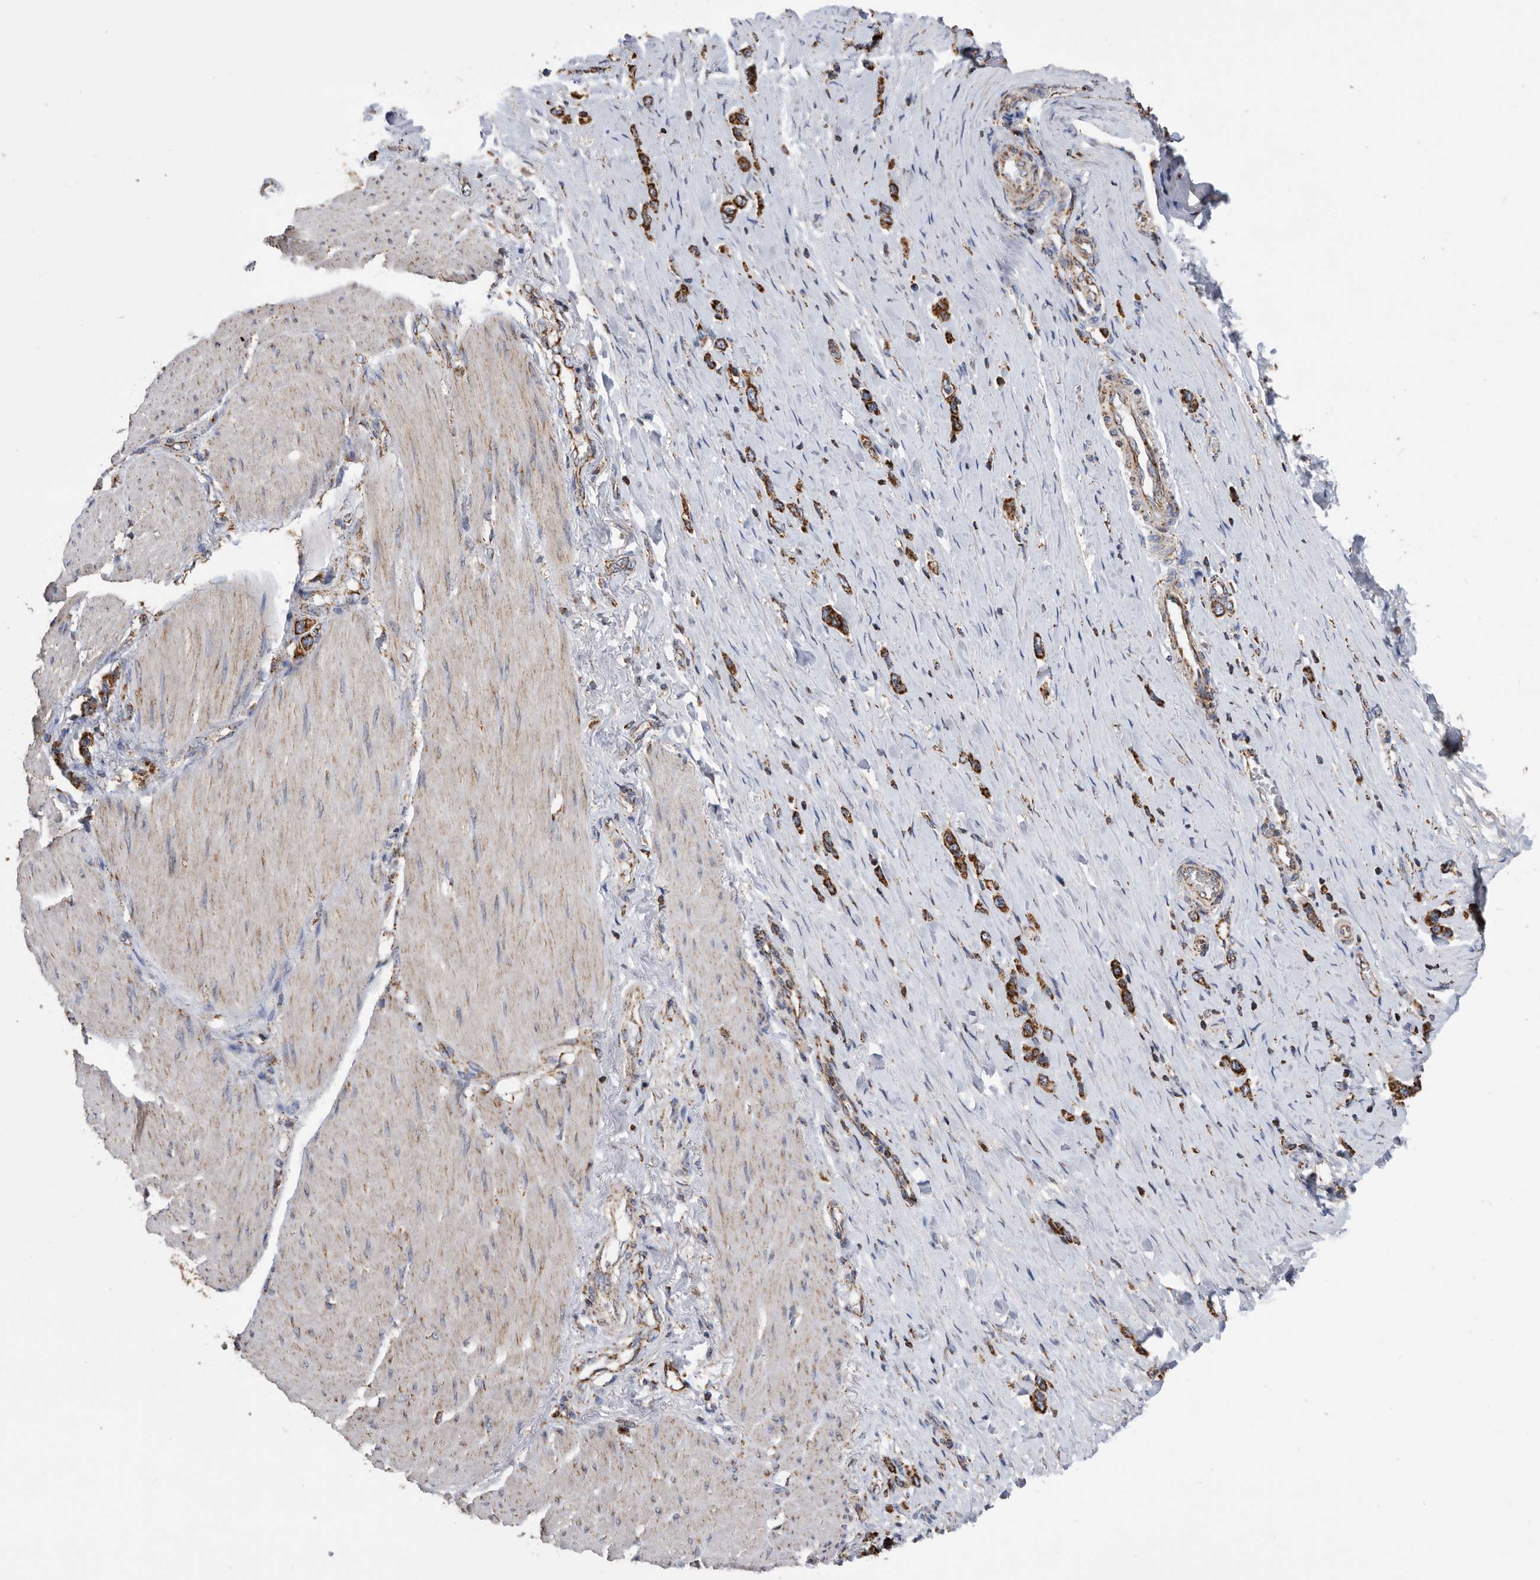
{"staining": {"intensity": "strong", "quantity": ">75%", "location": "cytoplasmic/membranous"}, "tissue": "stomach cancer", "cell_type": "Tumor cells", "image_type": "cancer", "snomed": [{"axis": "morphology", "description": "Adenocarcinoma, NOS"}, {"axis": "topography", "description": "Stomach"}], "caption": "Immunohistochemistry micrograph of human adenocarcinoma (stomach) stained for a protein (brown), which reveals high levels of strong cytoplasmic/membranous positivity in approximately >75% of tumor cells.", "gene": "WFDC1", "patient": {"sex": "female", "age": 65}}